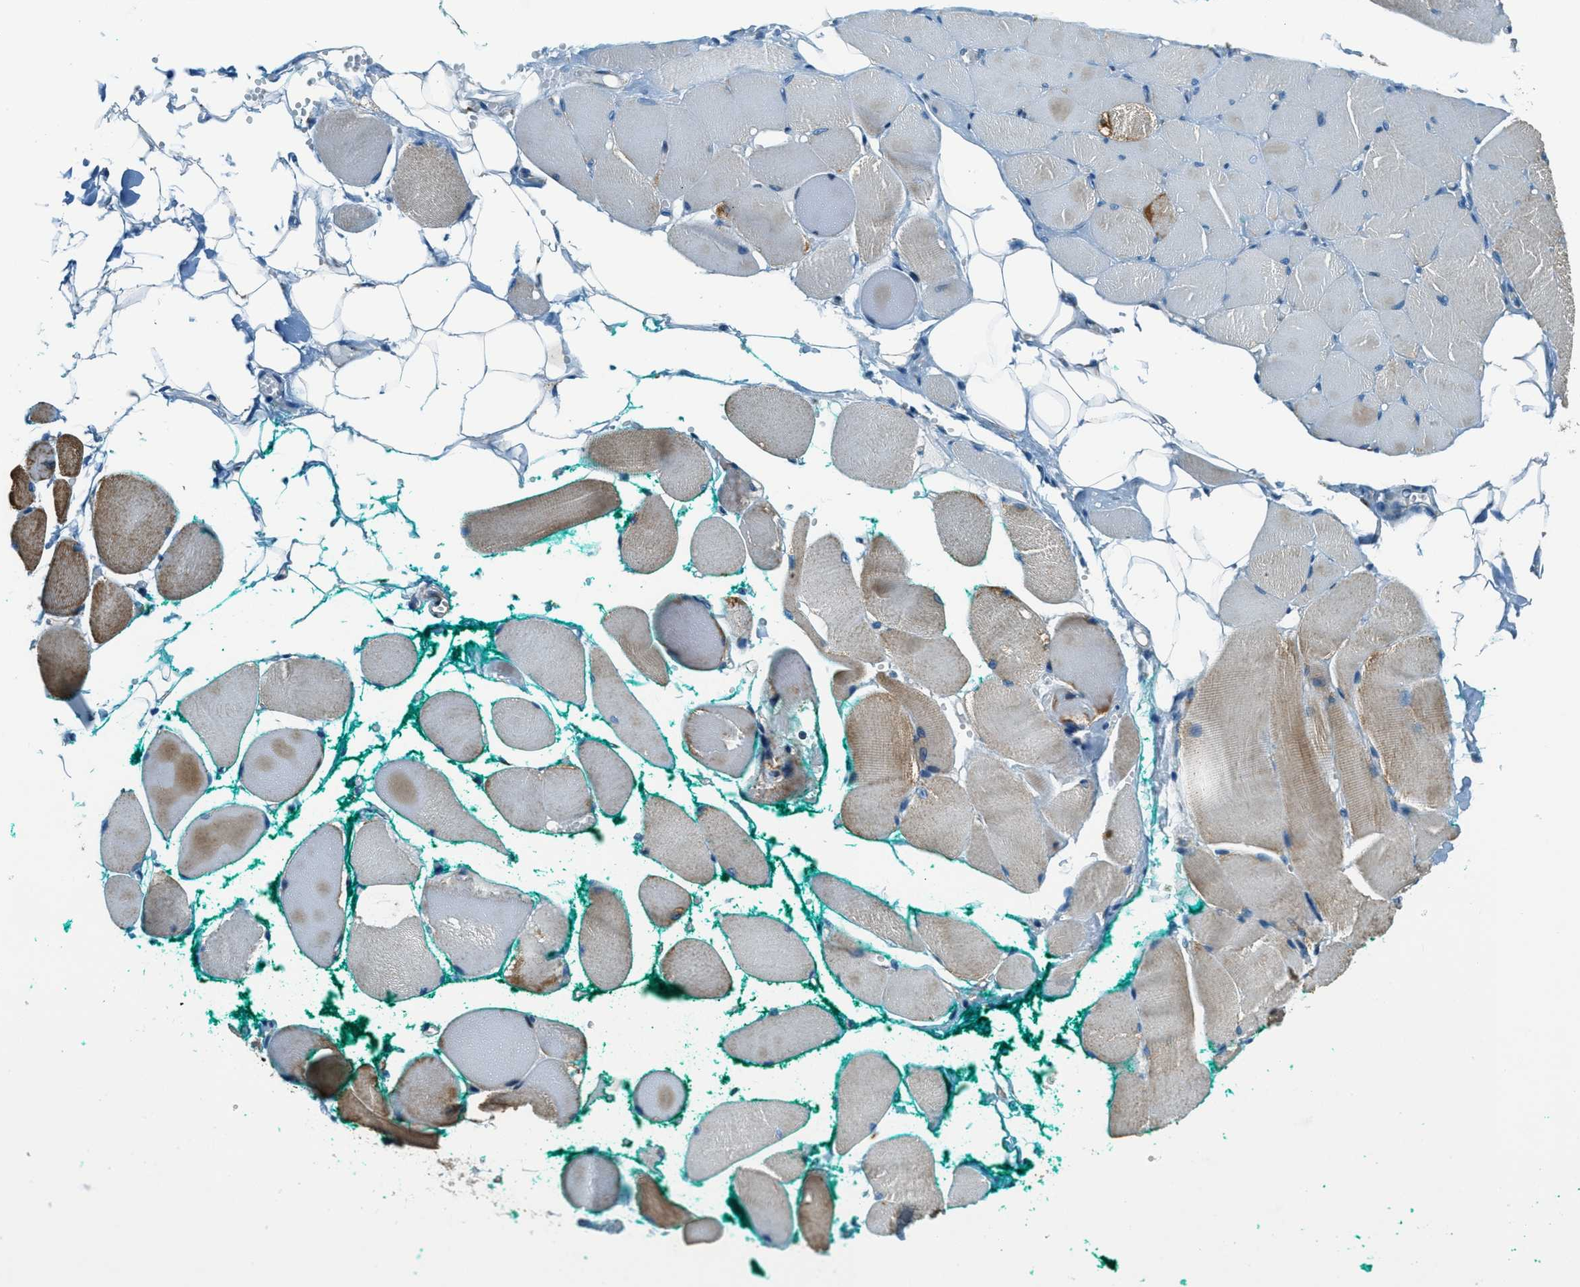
{"staining": {"intensity": "weak", "quantity": "25%-75%", "location": "cytoplasmic/membranous"}, "tissue": "skeletal muscle", "cell_type": "Myocytes", "image_type": "normal", "snomed": [{"axis": "morphology", "description": "Normal tissue, NOS"}, {"axis": "topography", "description": "Skeletal muscle"}, {"axis": "topography", "description": "Peripheral nerve tissue"}], "caption": "Brown immunohistochemical staining in normal human skeletal muscle demonstrates weak cytoplasmic/membranous expression in about 25%-75% of myocytes. (DAB (3,3'-diaminobenzidine) = brown stain, brightfield microscopy at high magnification).", "gene": "CHST15", "patient": {"sex": "female", "age": 84}}